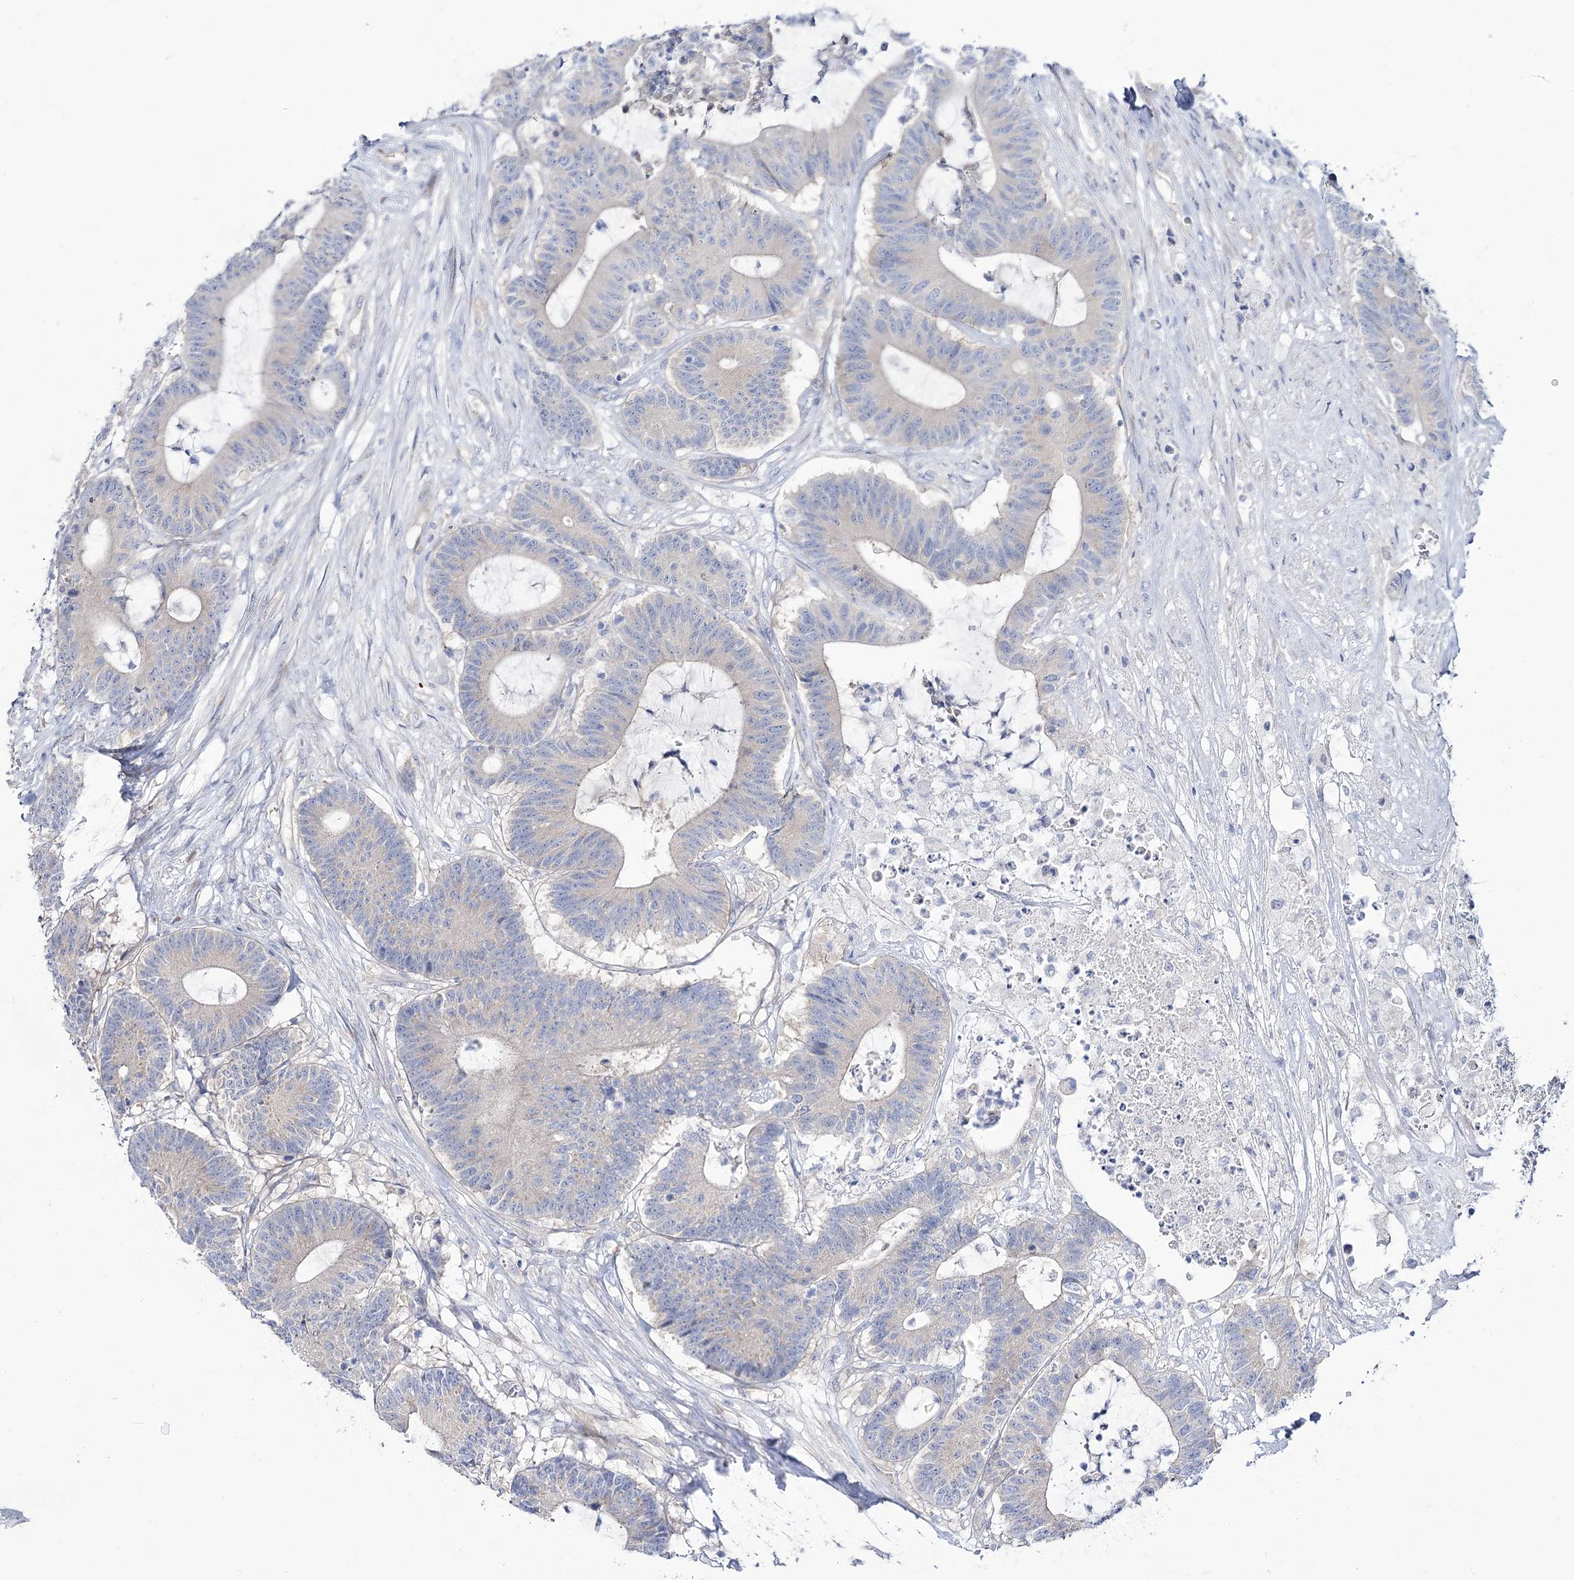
{"staining": {"intensity": "negative", "quantity": "none", "location": "none"}, "tissue": "colorectal cancer", "cell_type": "Tumor cells", "image_type": "cancer", "snomed": [{"axis": "morphology", "description": "Adenocarcinoma, NOS"}, {"axis": "topography", "description": "Colon"}], "caption": "A high-resolution micrograph shows immunohistochemistry staining of colorectal cancer, which exhibits no significant staining in tumor cells.", "gene": "SUOX", "patient": {"sex": "female", "age": 84}}